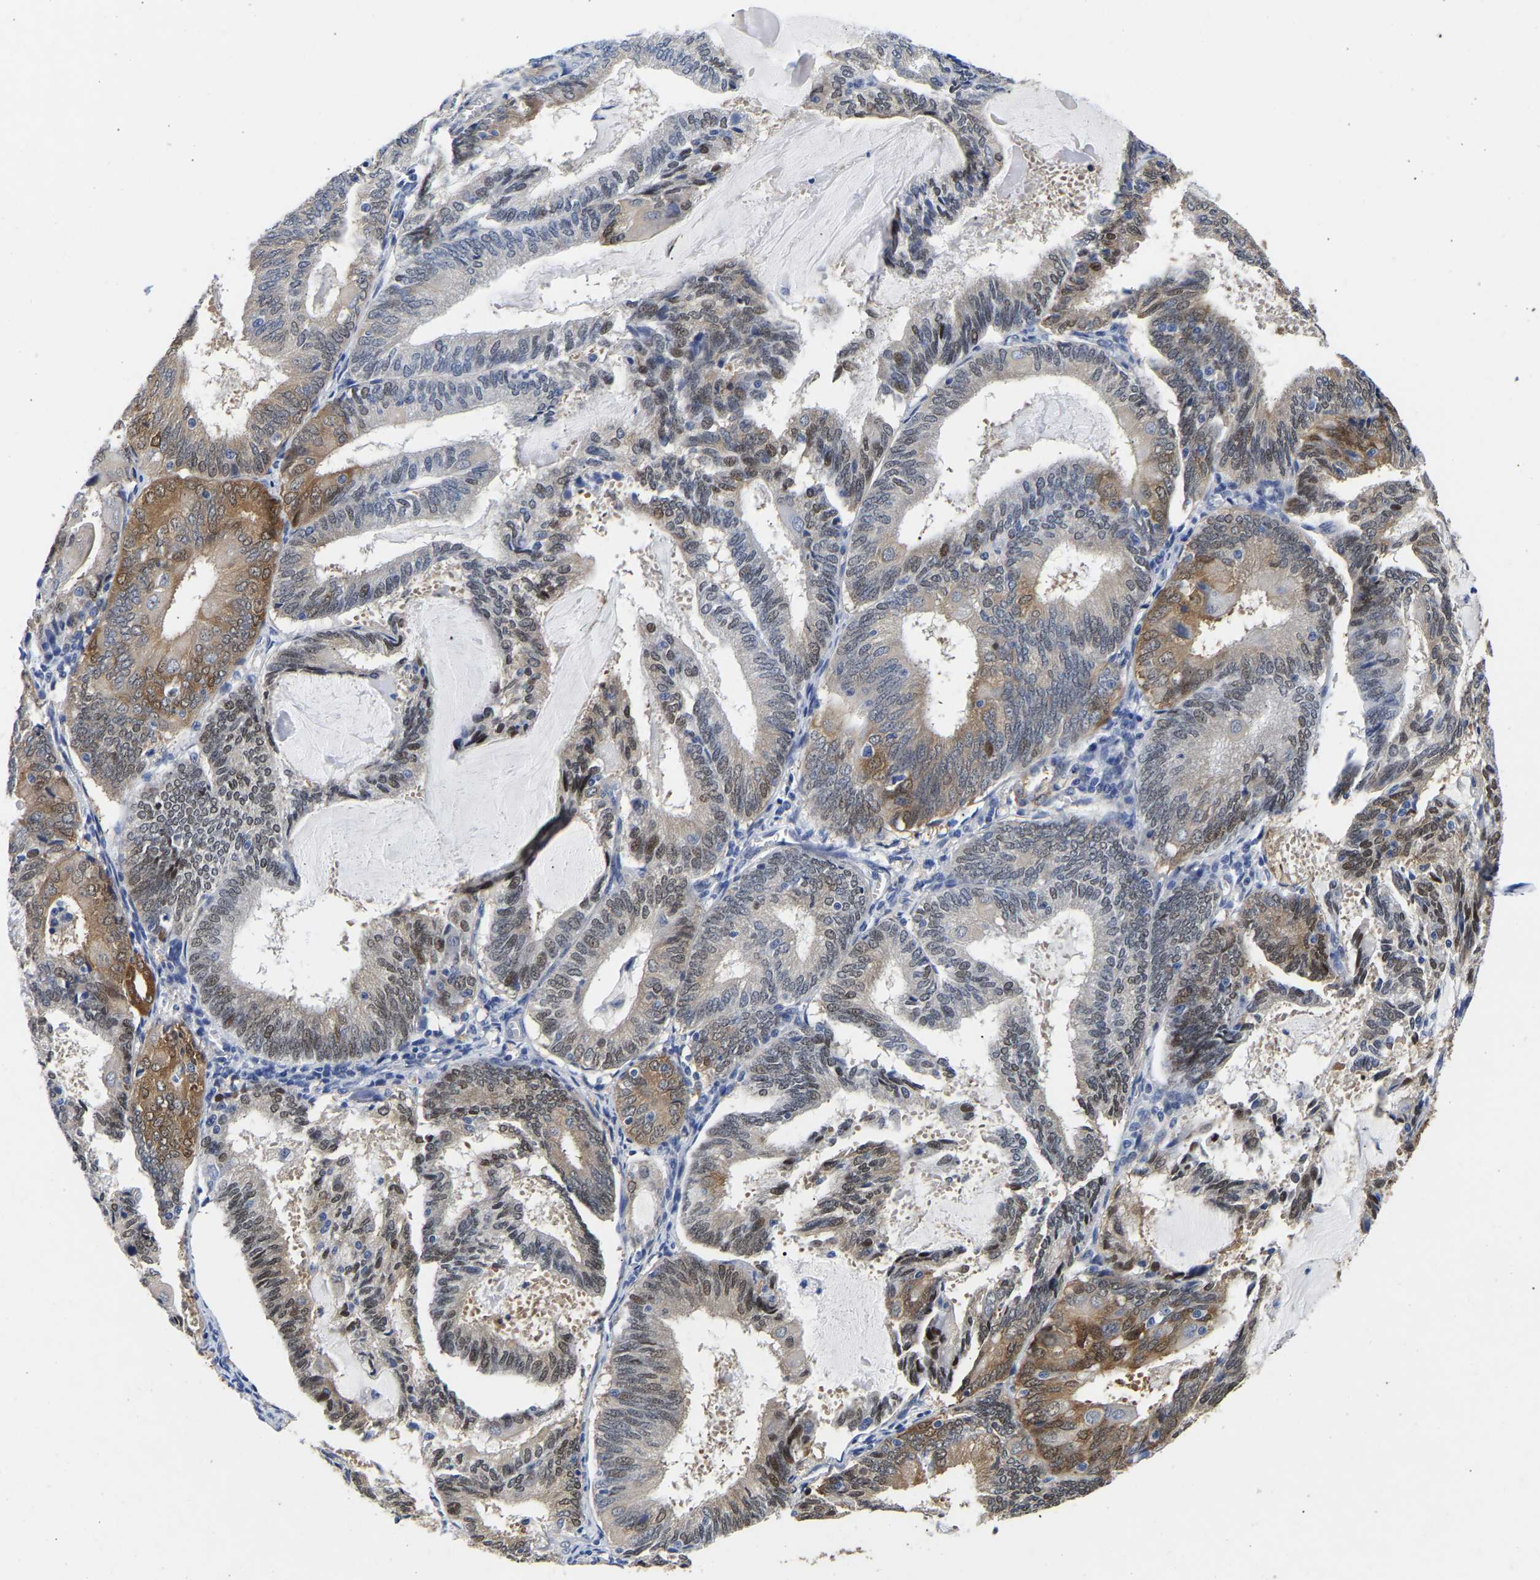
{"staining": {"intensity": "moderate", "quantity": "<25%", "location": "cytoplasmic/membranous,nuclear"}, "tissue": "endometrial cancer", "cell_type": "Tumor cells", "image_type": "cancer", "snomed": [{"axis": "morphology", "description": "Adenocarcinoma, NOS"}, {"axis": "topography", "description": "Endometrium"}], "caption": "Endometrial cancer (adenocarcinoma) stained with a protein marker shows moderate staining in tumor cells.", "gene": "CCDC6", "patient": {"sex": "female", "age": 81}}